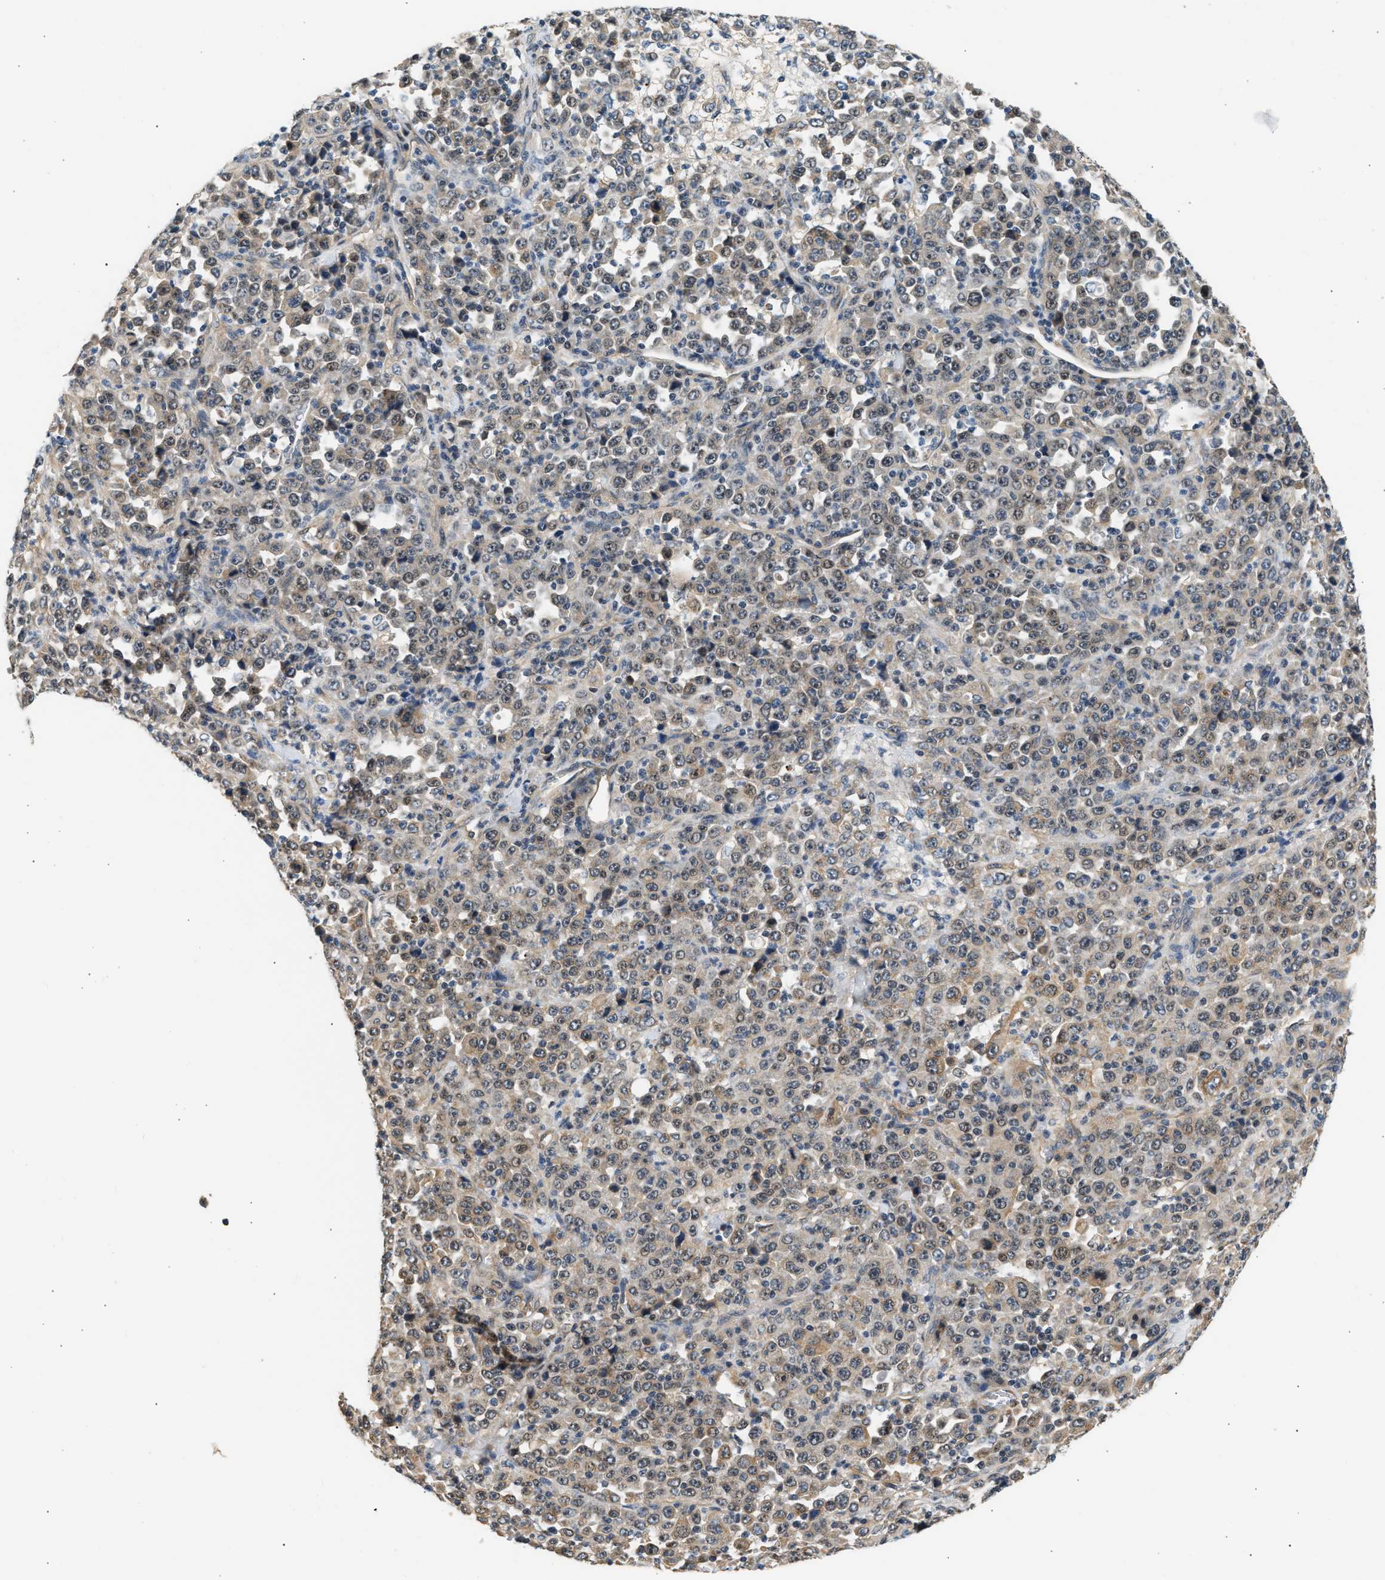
{"staining": {"intensity": "weak", "quantity": "25%-75%", "location": "cytoplasmic/membranous"}, "tissue": "stomach cancer", "cell_type": "Tumor cells", "image_type": "cancer", "snomed": [{"axis": "morphology", "description": "Normal tissue, NOS"}, {"axis": "morphology", "description": "Adenocarcinoma, NOS"}, {"axis": "topography", "description": "Stomach, upper"}, {"axis": "topography", "description": "Stomach"}], "caption": "Stomach cancer stained with a brown dye reveals weak cytoplasmic/membranous positive positivity in approximately 25%-75% of tumor cells.", "gene": "WDR31", "patient": {"sex": "male", "age": 59}}